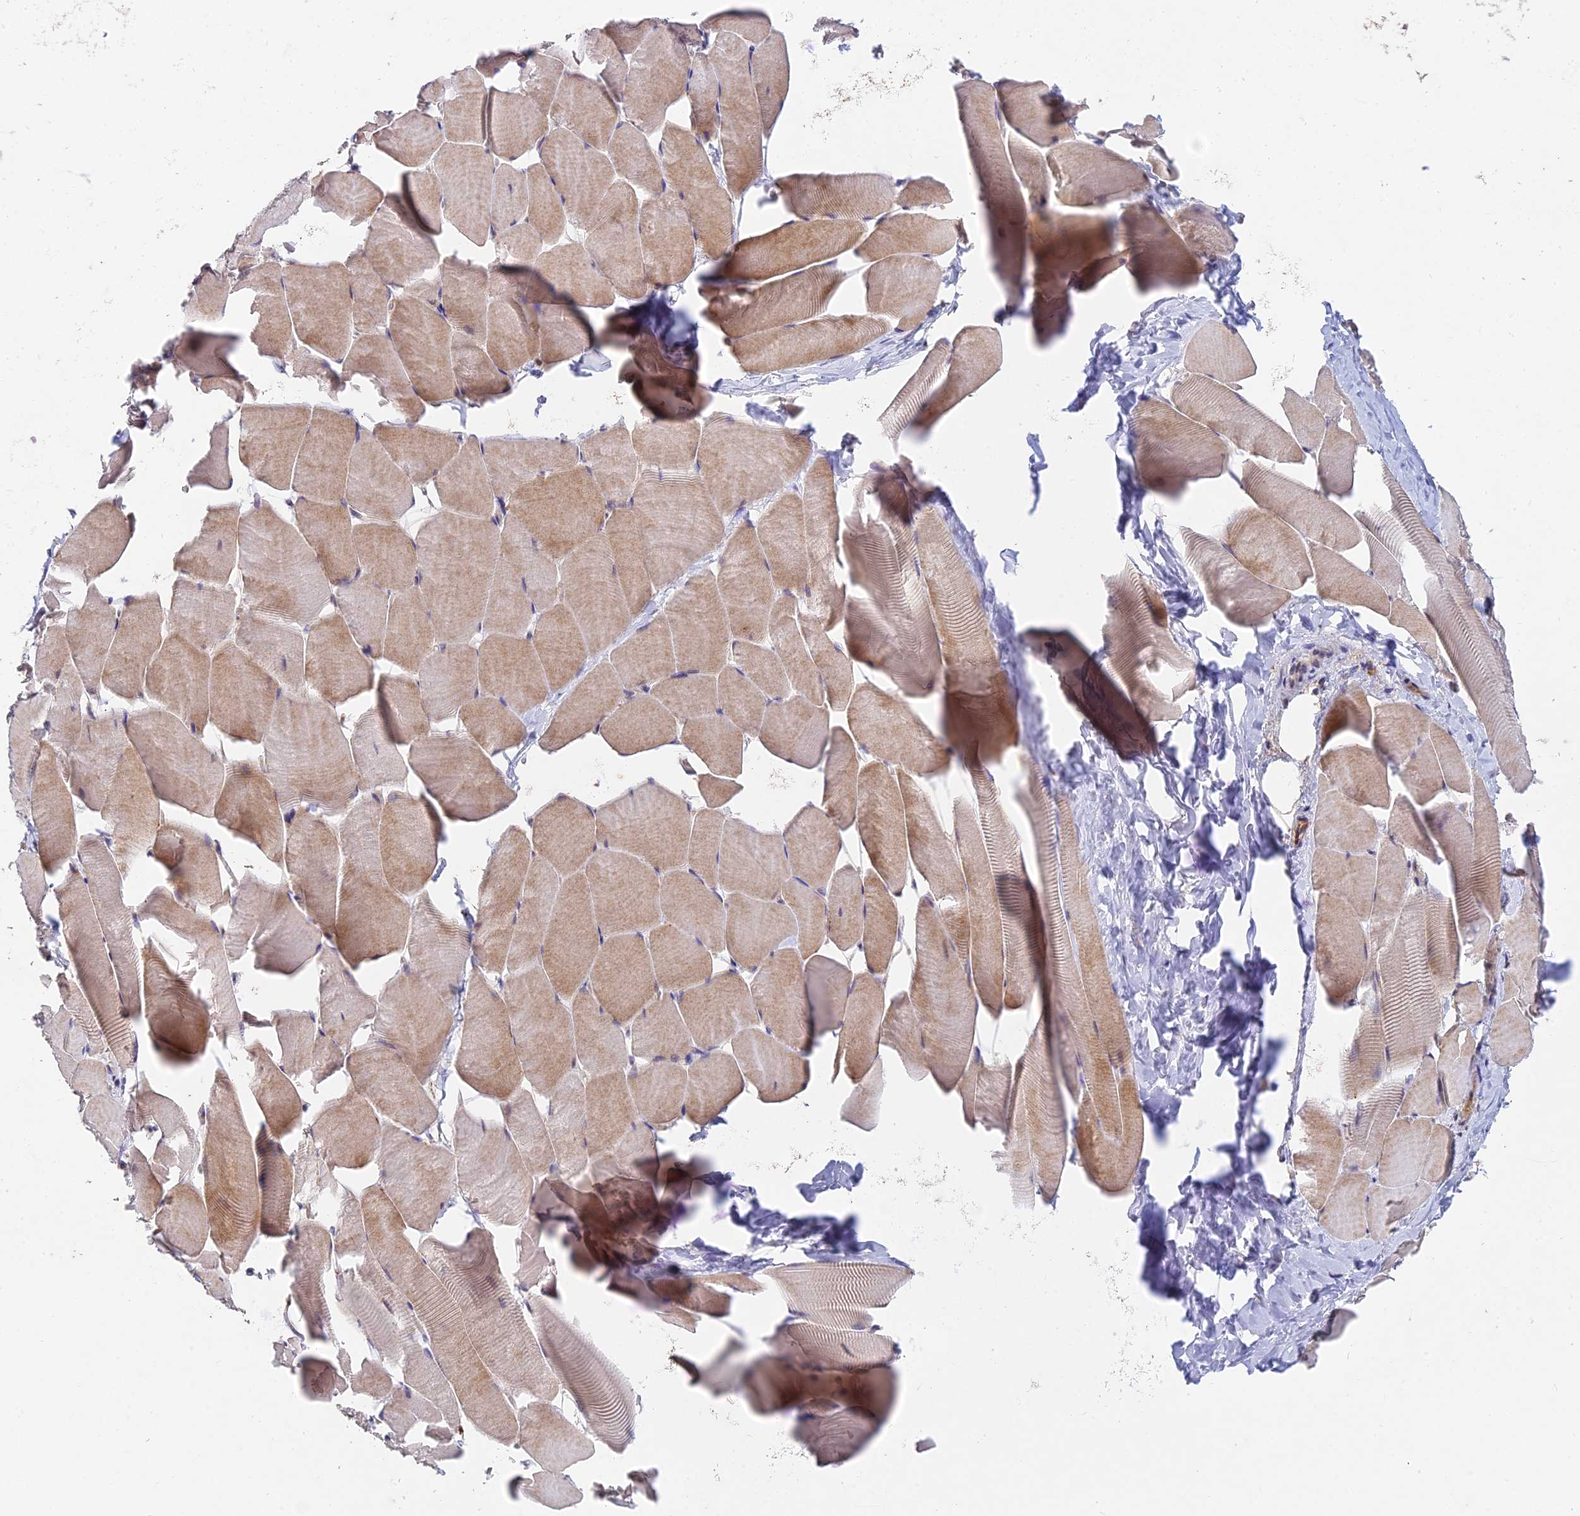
{"staining": {"intensity": "weak", "quantity": "25%-75%", "location": "cytoplasmic/membranous"}, "tissue": "skeletal muscle", "cell_type": "Myocytes", "image_type": "normal", "snomed": [{"axis": "morphology", "description": "Normal tissue, NOS"}, {"axis": "topography", "description": "Skeletal muscle"}], "caption": "High-magnification brightfield microscopy of unremarkable skeletal muscle stained with DAB (3,3'-diaminobenzidine) (brown) and counterstained with hematoxylin (blue). myocytes exhibit weak cytoplasmic/membranous expression is present in approximately25%-75% of cells. (Brightfield microscopy of DAB IHC at high magnification).", "gene": "NSMCE1", "patient": {"sex": "male", "age": 25}}